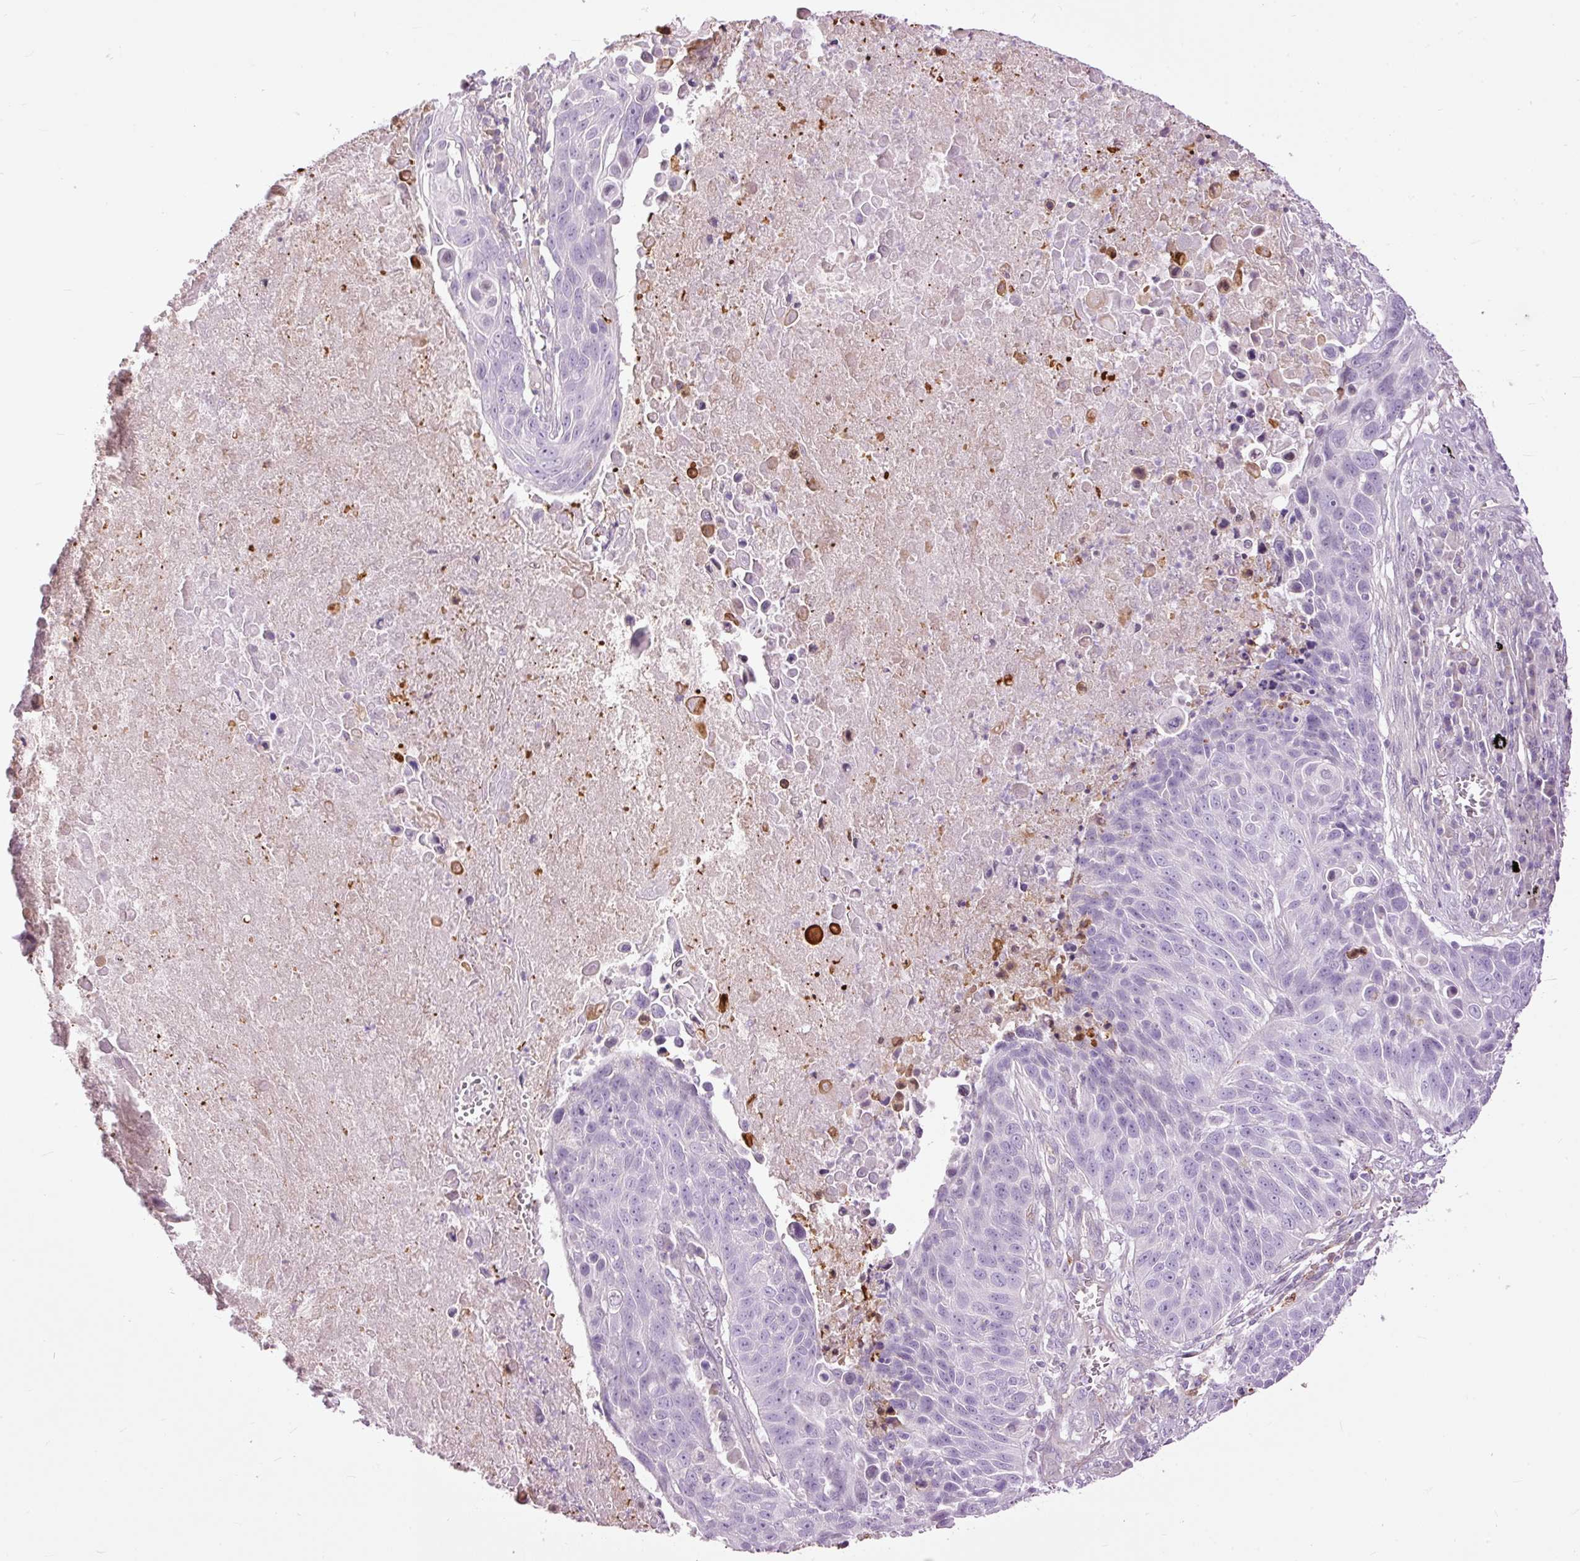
{"staining": {"intensity": "negative", "quantity": "none", "location": "none"}, "tissue": "lung cancer", "cell_type": "Tumor cells", "image_type": "cancer", "snomed": [{"axis": "morphology", "description": "Squamous cell carcinoma, NOS"}, {"axis": "topography", "description": "Lung"}], "caption": "Immunohistochemical staining of human lung squamous cell carcinoma exhibits no significant positivity in tumor cells.", "gene": "FCRL4", "patient": {"sex": "male", "age": 78}}